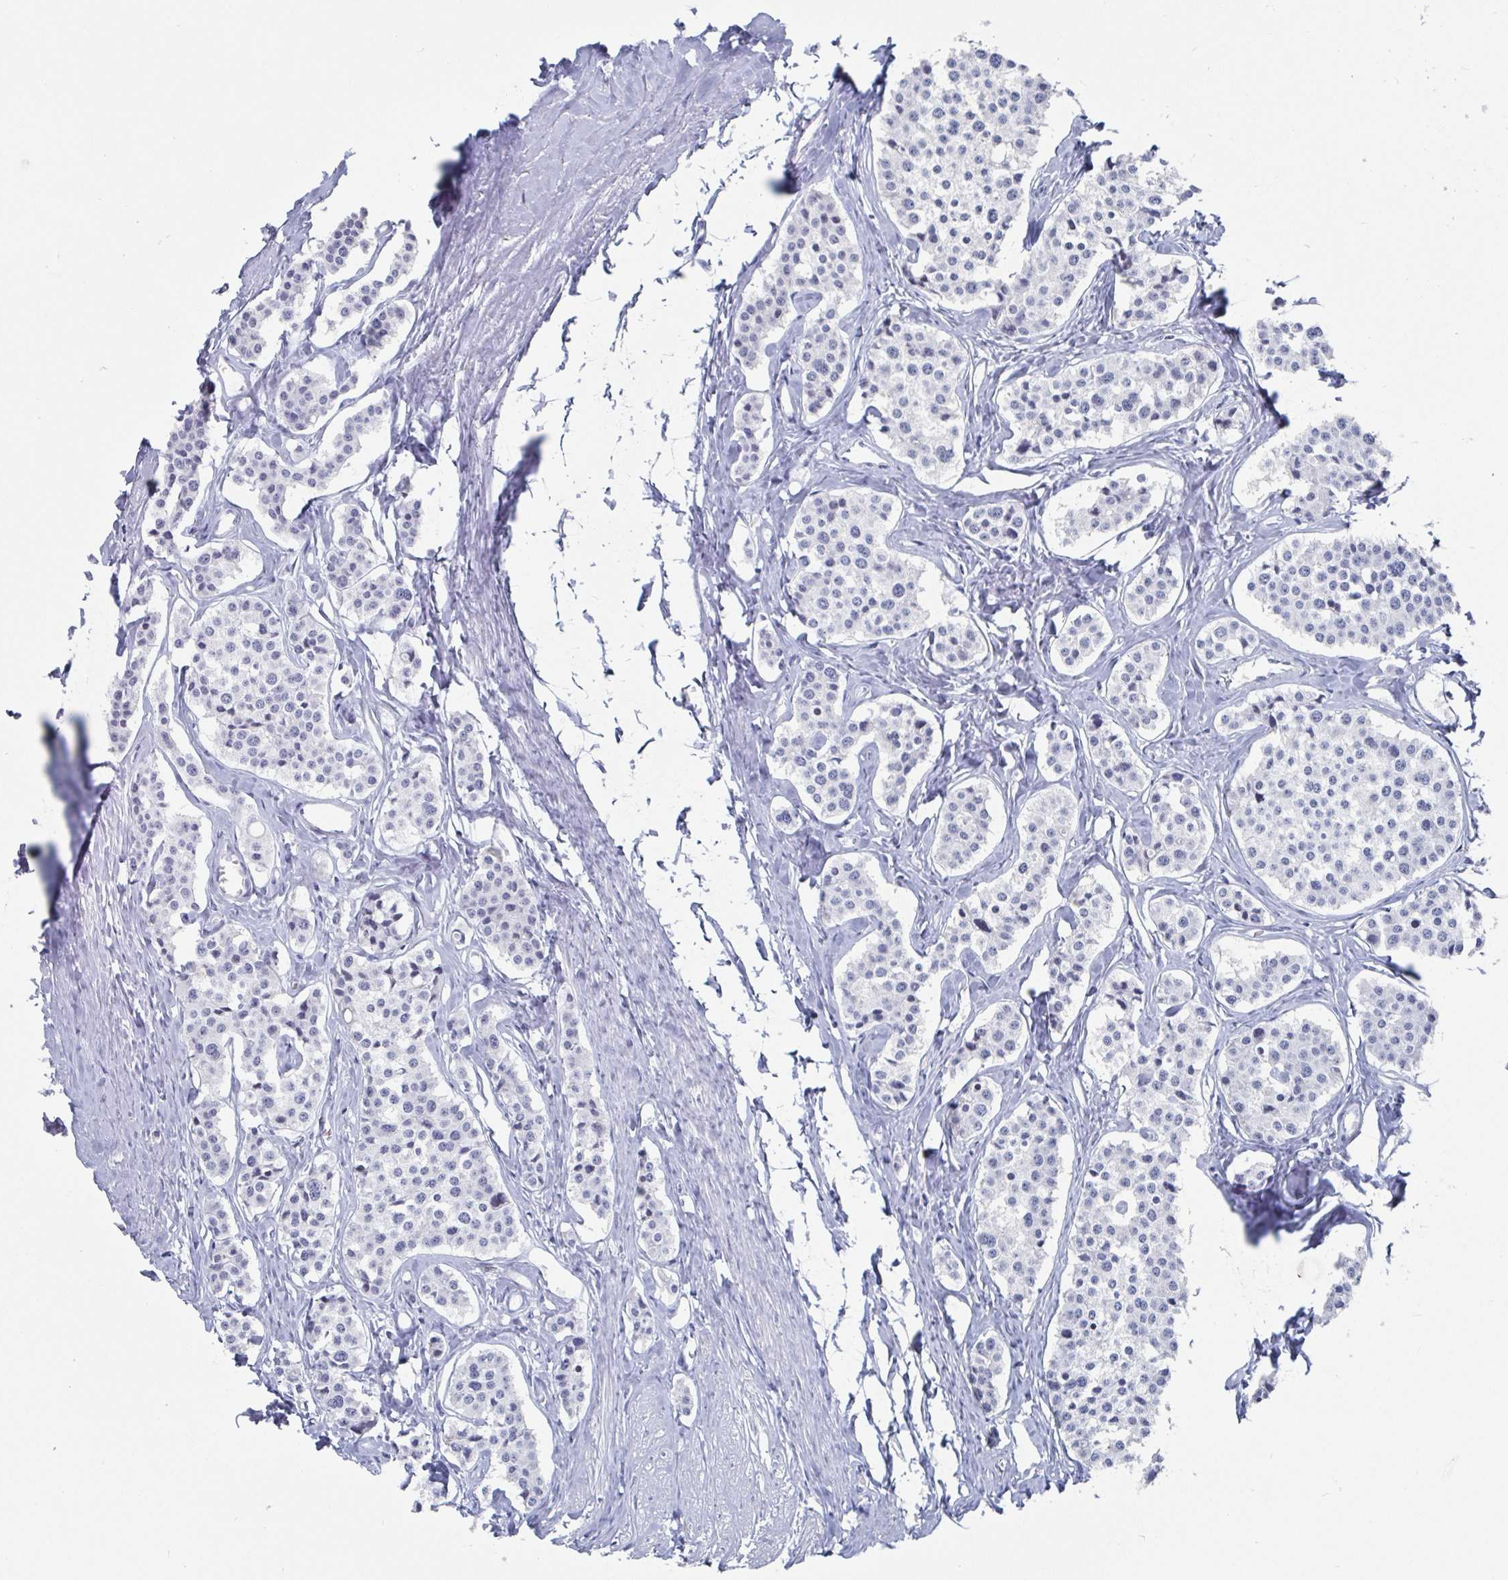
{"staining": {"intensity": "negative", "quantity": "none", "location": "none"}, "tissue": "carcinoid", "cell_type": "Tumor cells", "image_type": "cancer", "snomed": [{"axis": "morphology", "description": "Carcinoid, malignant, NOS"}, {"axis": "topography", "description": "Small intestine"}], "caption": "Immunohistochemistry photomicrograph of neoplastic tissue: carcinoid (malignant) stained with DAB (3,3'-diaminobenzidine) reveals no significant protein positivity in tumor cells.", "gene": "CAMKV", "patient": {"sex": "male", "age": 60}}